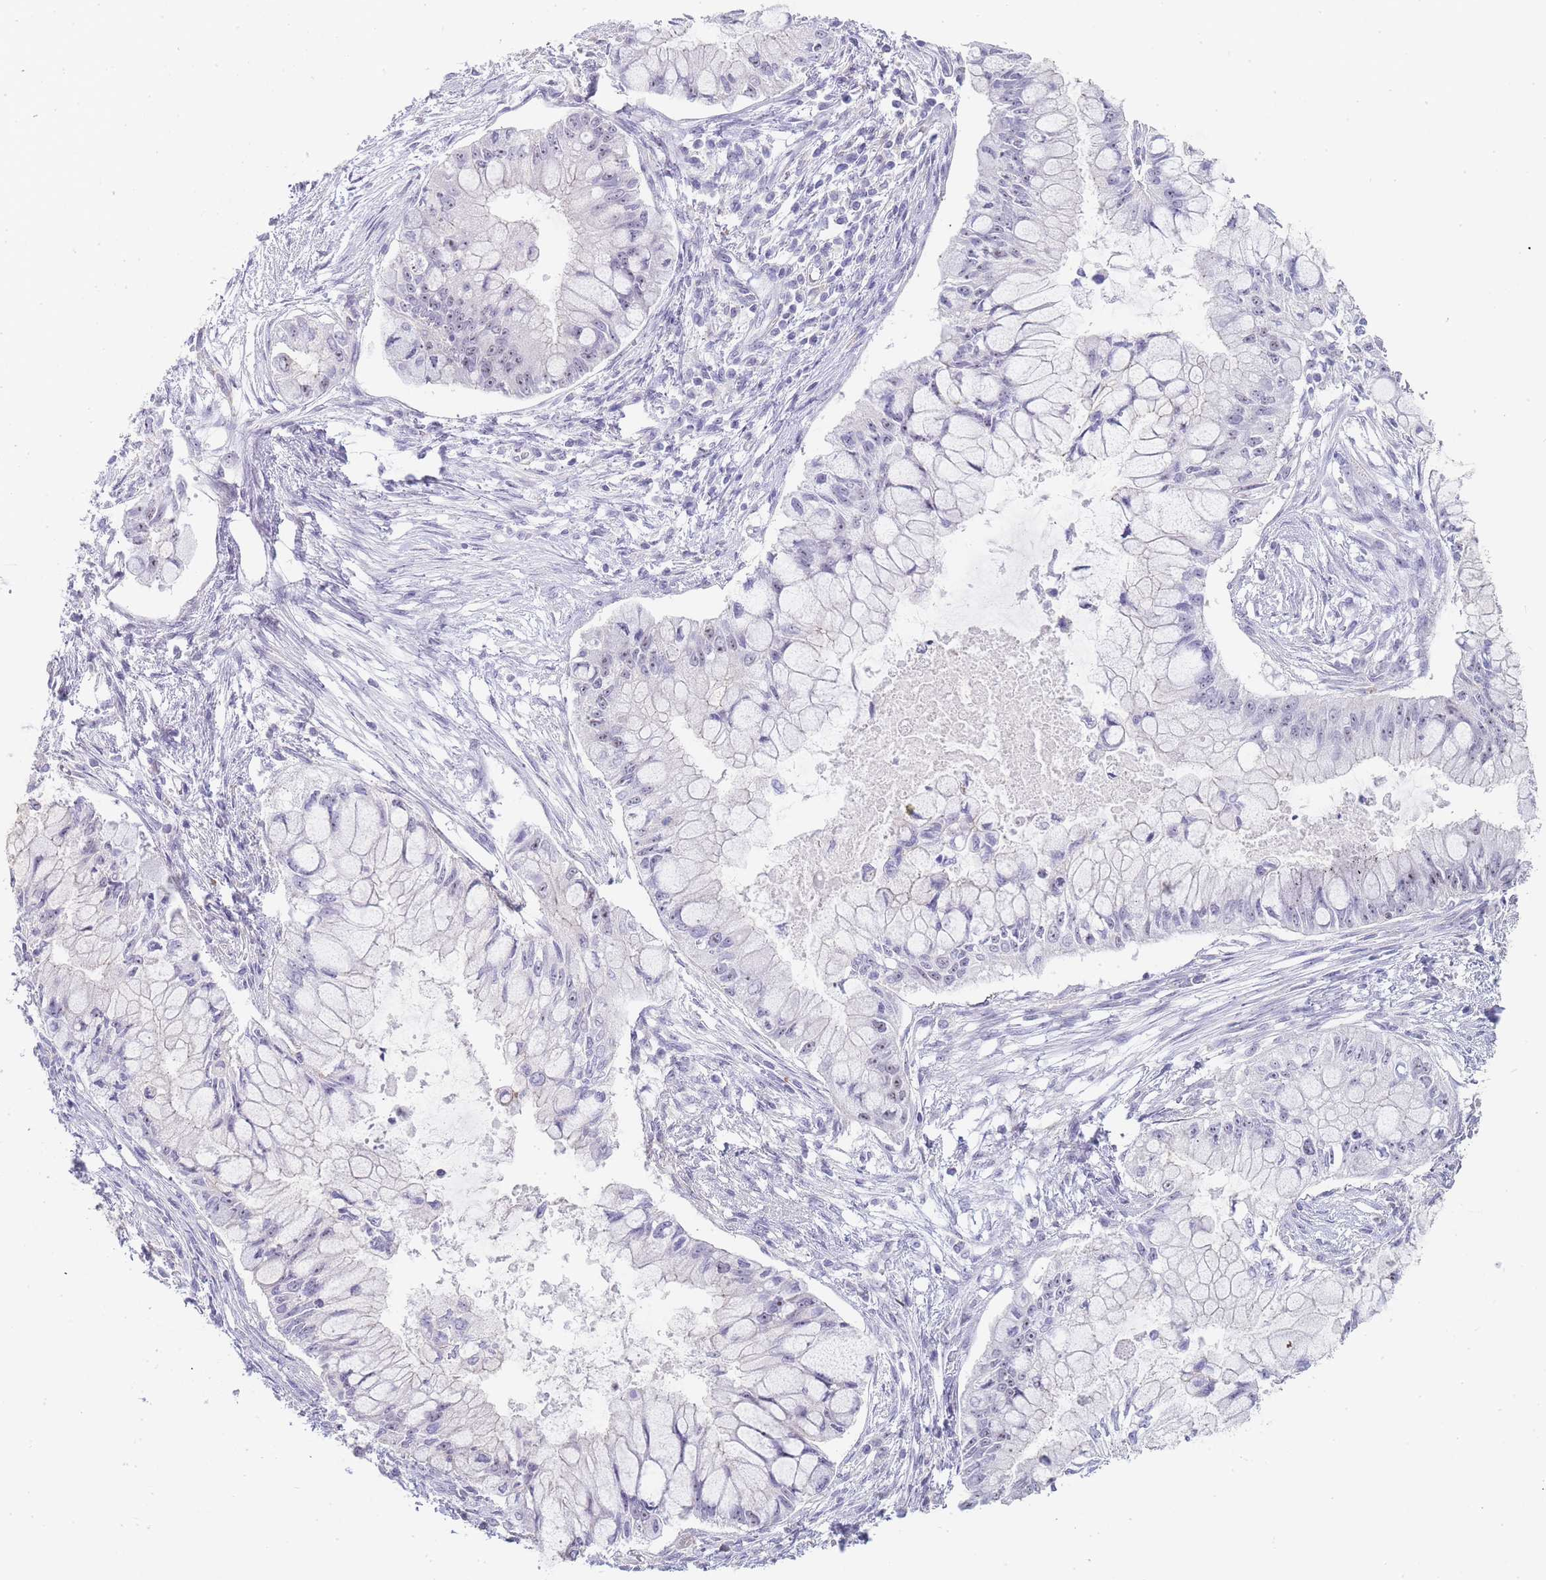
{"staining": {"intensity": "weak", "quantity": "<25%", "location": "nuclear"}, "tissue": "pancreatic cancer", "cell_type": "Tumor cells", "image_type": "cancer", "snomed": [{"axis": "morphology", "description": "Adenocarcinoma, NOS"}, {"axis": "topography", "description": "Pancreas"}], "caption": "Immunohistochemical staining of pancreatic adenocarcinoma demonstrates no significant staining in tumor cells.", "gene": "NOP14", "patient": {"sex": "male", "age": 48}}